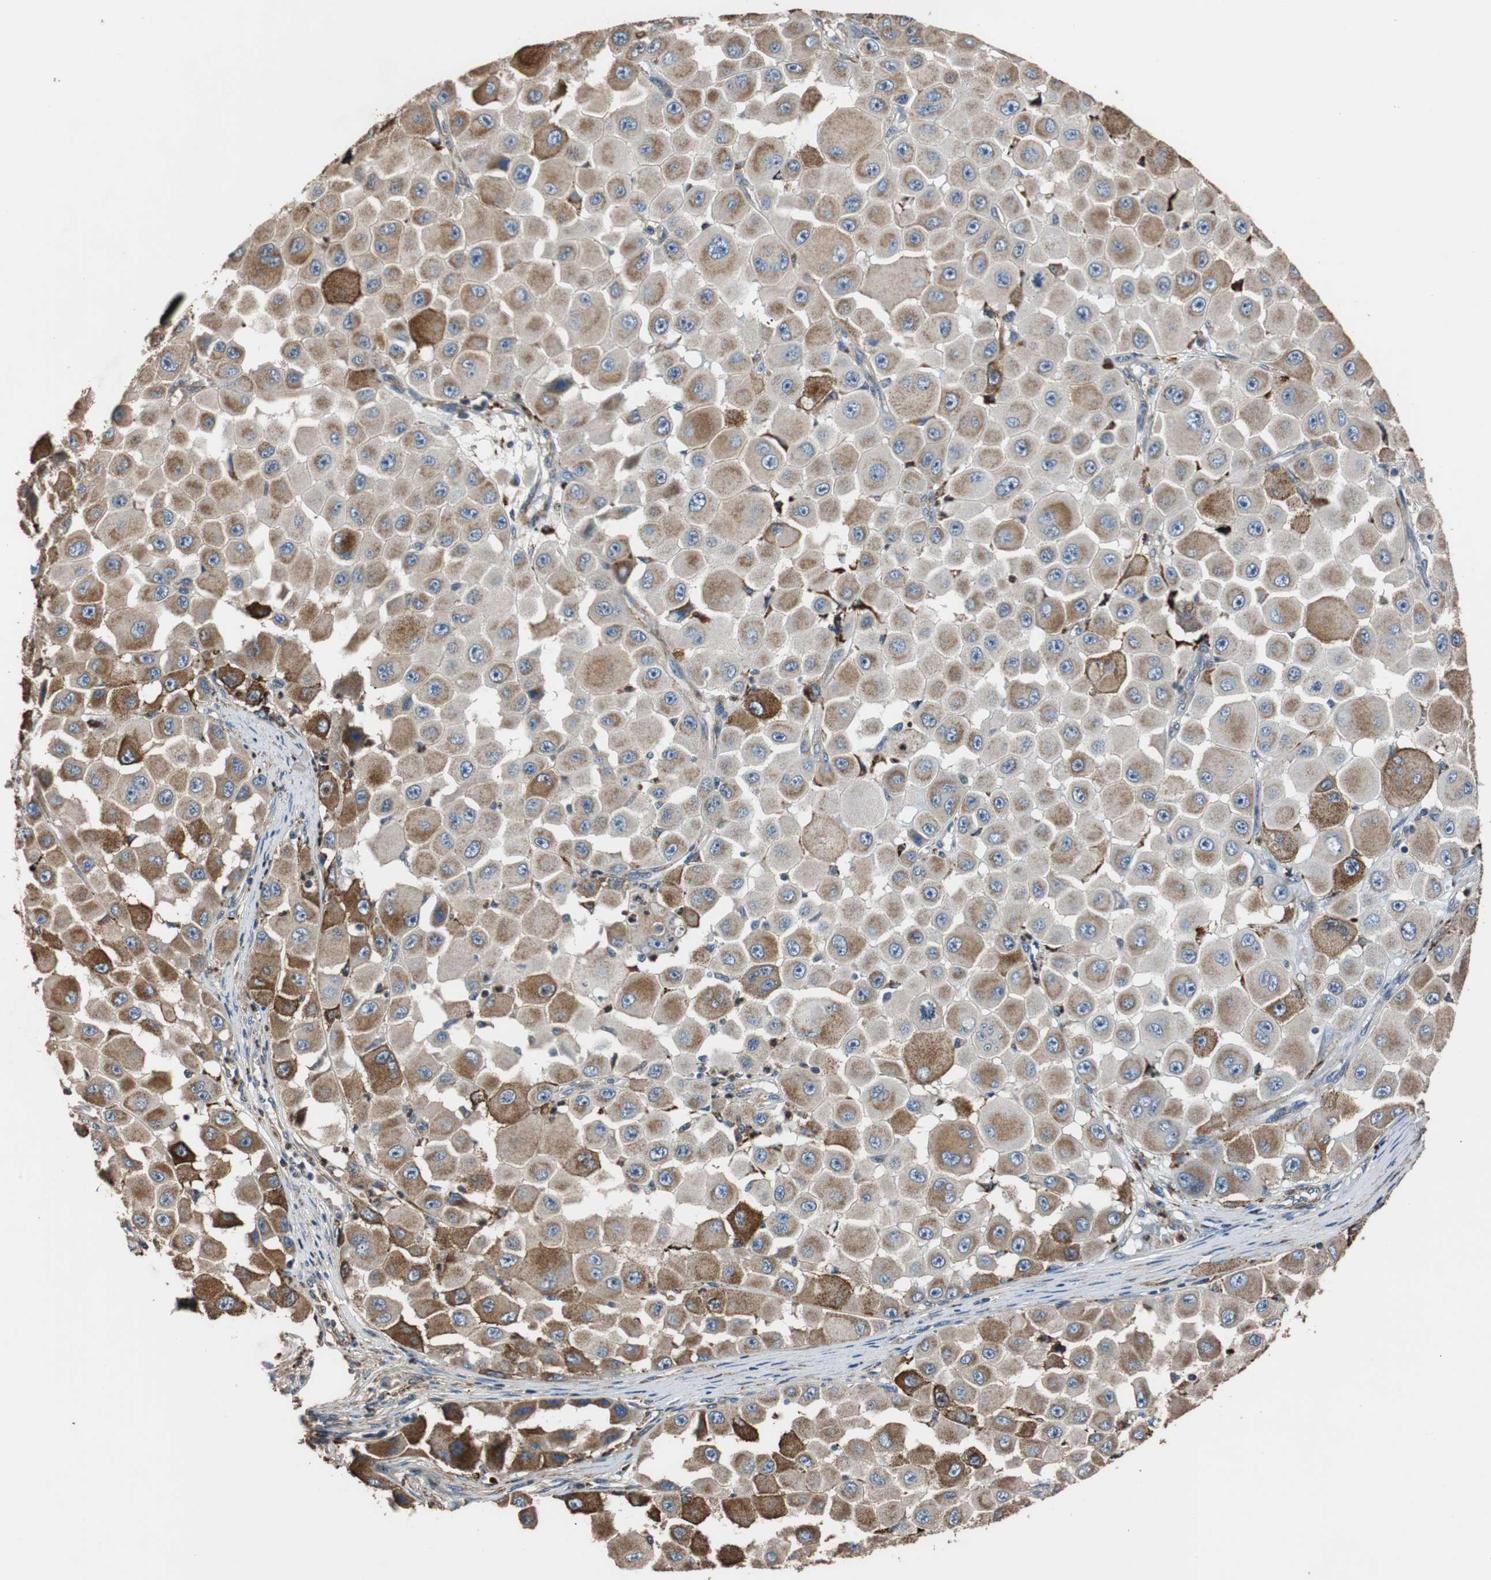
{"staining": {"intensity": "strong", "quantity": "25%-75%", "location": "cytoplasmic/membranous"}, "tissue": "melanoma", "cell_type": "Tumor cells", "image_type": "cancer", "snomed": [{"axis": "morphology", "description": "Malignant melanoma, NOS"}, {"axis": "topography", "description": "Skin"}], "caption": "High-power microscopy captured an immunohistochemistry image of melanoma, revealing strong cytoplasmic/membranous staining in approximately 25%-75% of tumor cells. Immunohistochemistry (ihc) stains the protein in brown and the nuclei are stained blue.", "gene": "PITRM1", "patient": {"sex": "female", "age": 81}}